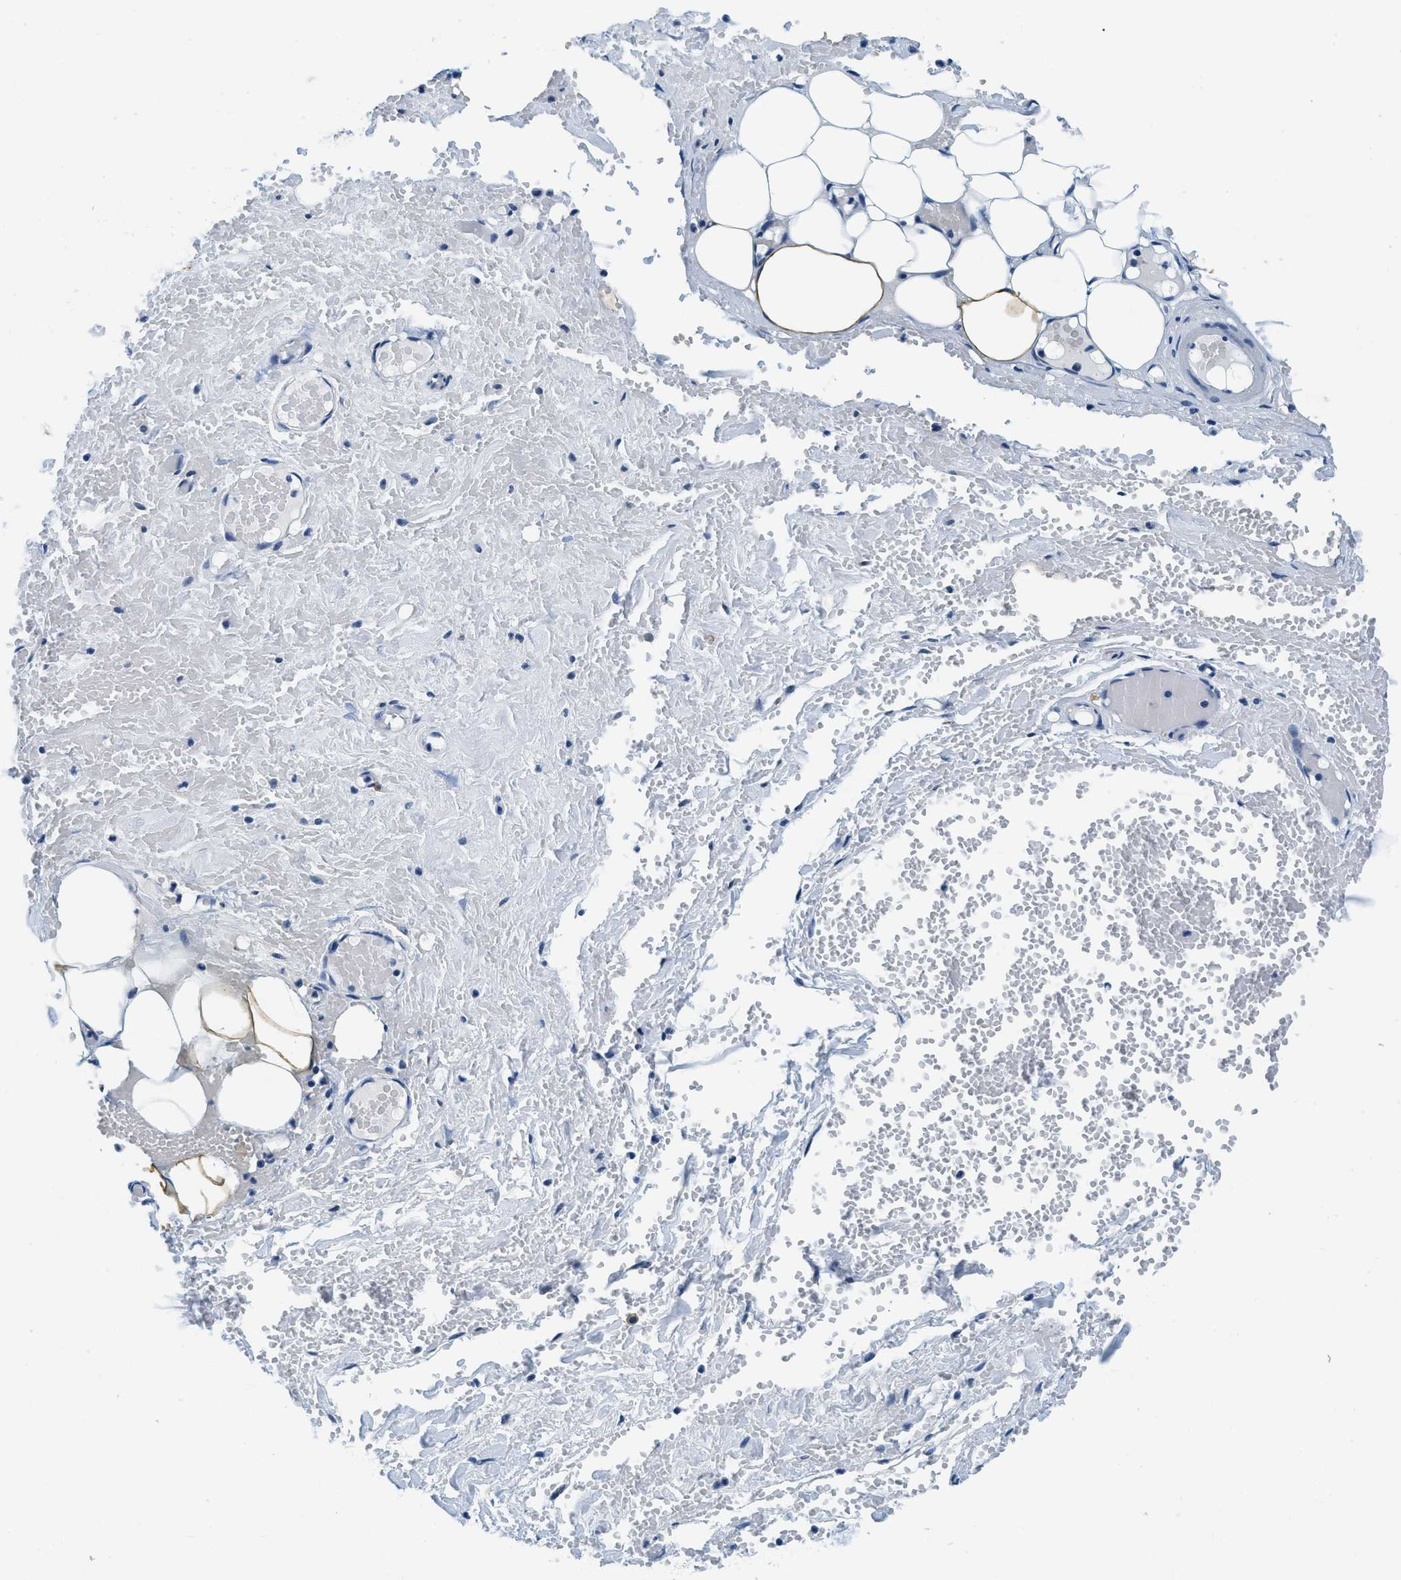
{"staining": {"intensity": "negative", "quantity": "none", "location": "none"}, "tissue": "adipose tissue", "cell_type": "Adipocytes", "image_type": "normal", "snomed": [{"axis": "morphology", "description": "Normal tissue, NOS"}, {"axis": "topography", "description": "Soft tissue"}, {"axis": "topography", "description": "Vascular tissue"}], "caption": "High magnification brightfield microscopy of unremarkable adipose tissue stained with DAB (brown) and counterstained with hematoxylin (blue): adipocytes show no significant staining. (DAB (3,3'-diaminobenzidine) immunohistochemistry (IHC), high magnification).", "gene": "UBAC2", "patient": {"sex": "female", "age": 35}}